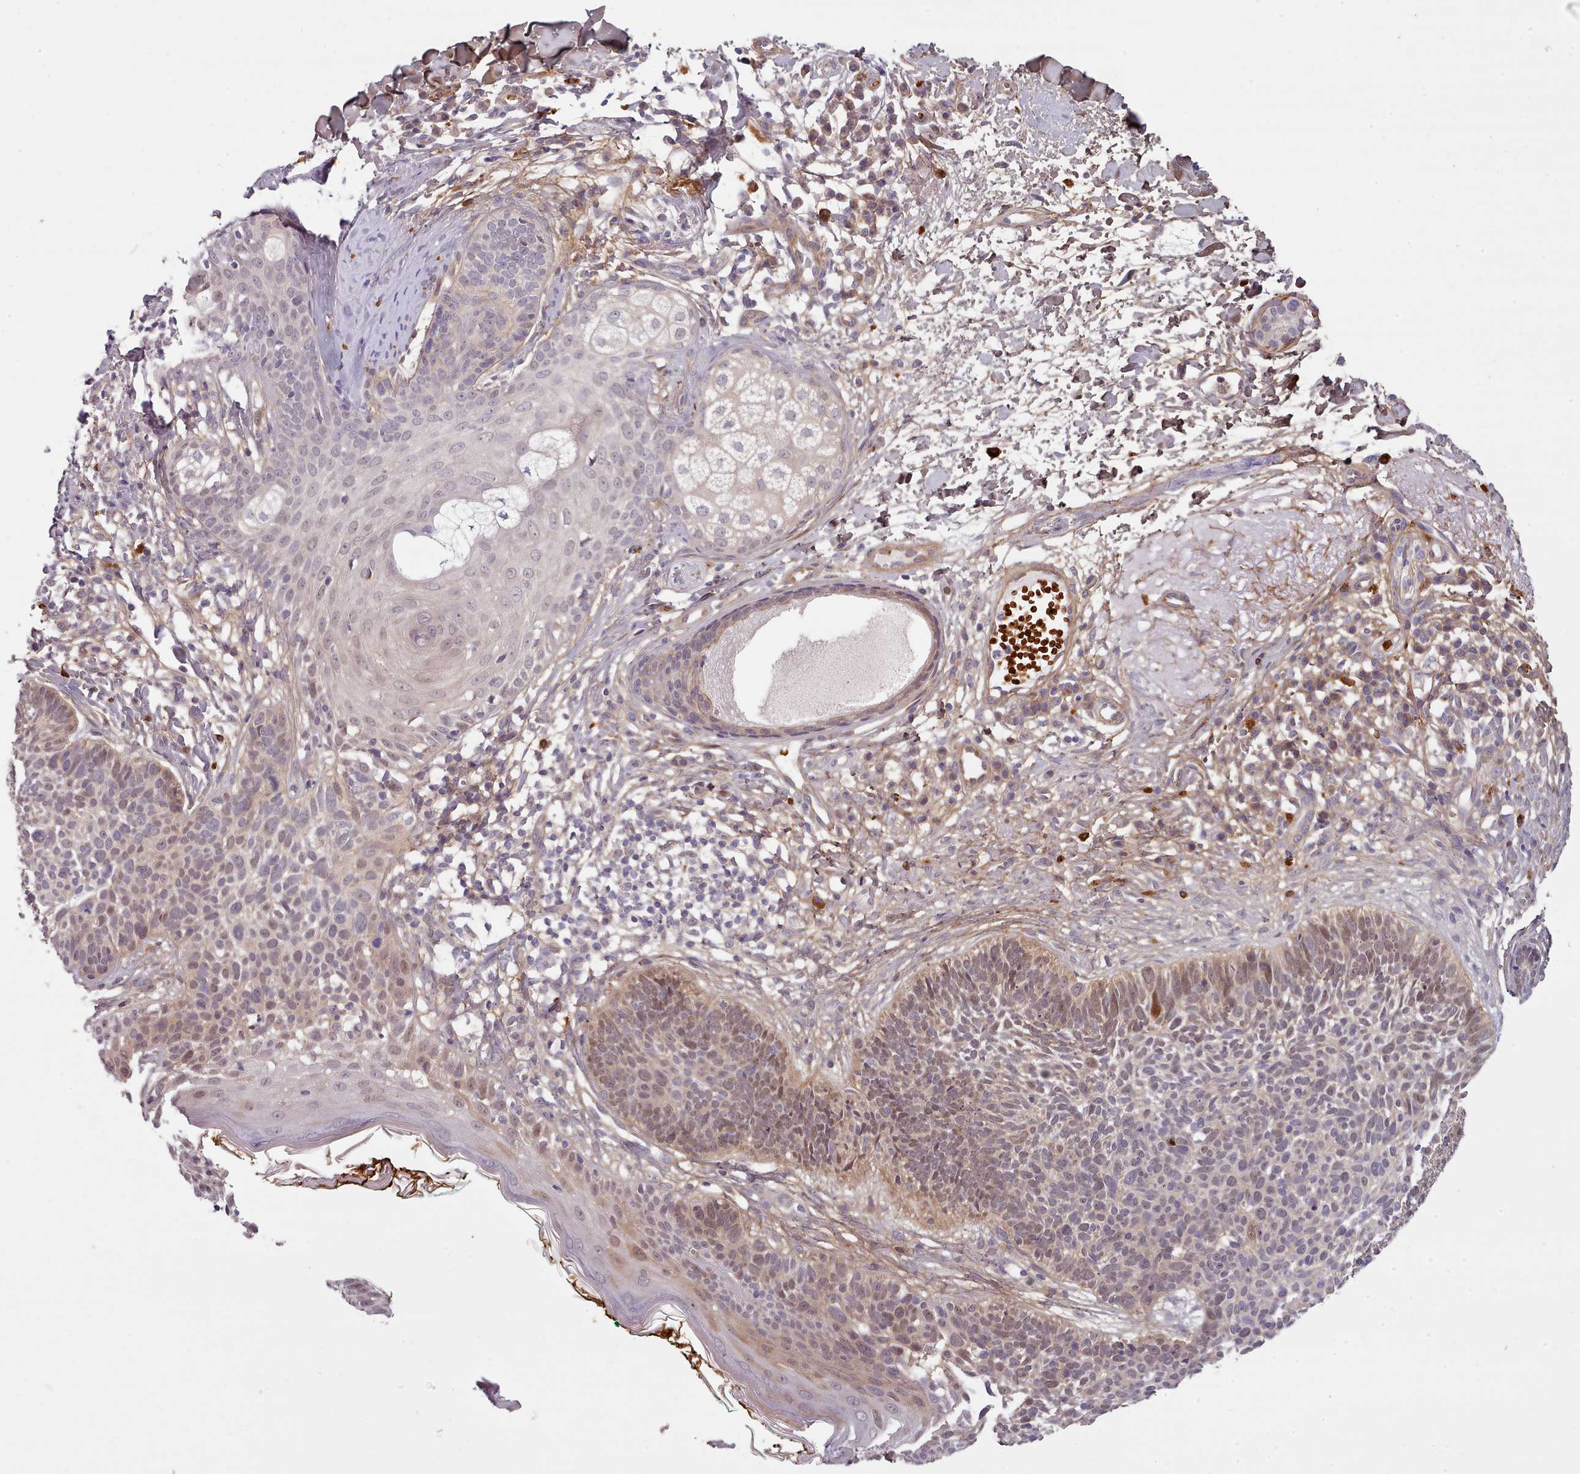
{"staining": {"intensity": "moderate", "quantity": "25%-75%", "location": "cytoplasmic/membranous,nuclear"}, "tissue": "skin cancer", "cell_type": "Tumor cells", "image_type": "cancer", "snomed": [{"axis": "morphology", "description": "Basal cell carcinoma"}, {"axis": "topography", "description": "Skin"}], "caption": "Basal cell carcinoma (skin) stained for a protein displays moderate cytoplasmic/membranous and nuclear positivity in tumor cells.", "gene": "CLNS1A", "patient": {"sex": "male", "age": 72}}